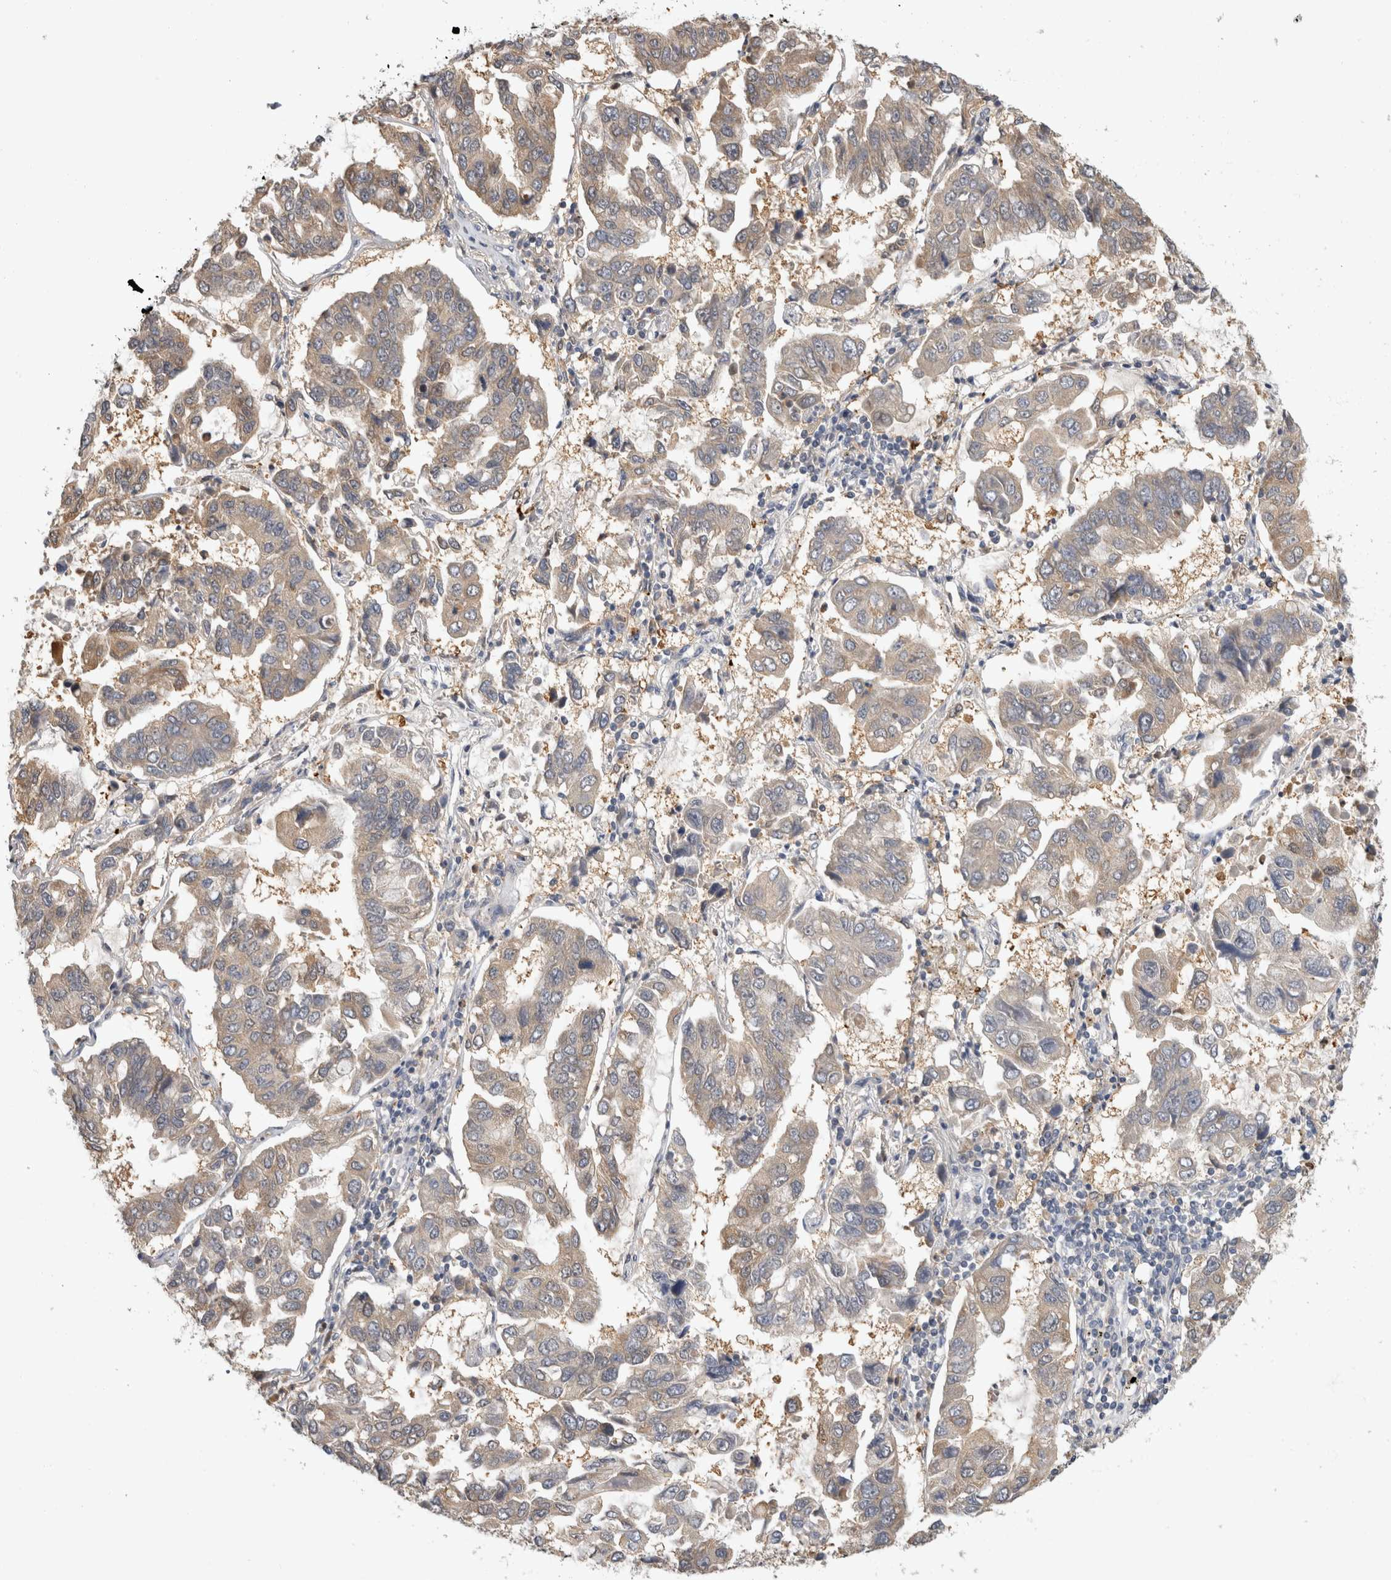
{"staining": {"intensity": "weak", "quantity": "25%-75%", "location": "cytoplasmic/membranous"}, "tissue": "lung cancer", "cell_type": "Tumor cells", "image_type": "cancer", "snomed": [{"axis": "morphology", "description": "Adenocarcinoma, NOS"}, {"axis": "topography", "description": "Lung"}], "caption": "Lung cancer stained for a protein (brown) demonstrates weak cytoplasmic/membranous positive expression in approximately 25%-75% of tumor cells.", "gene": "PGM1", "patient": {"sex": "male", "age": 64}}